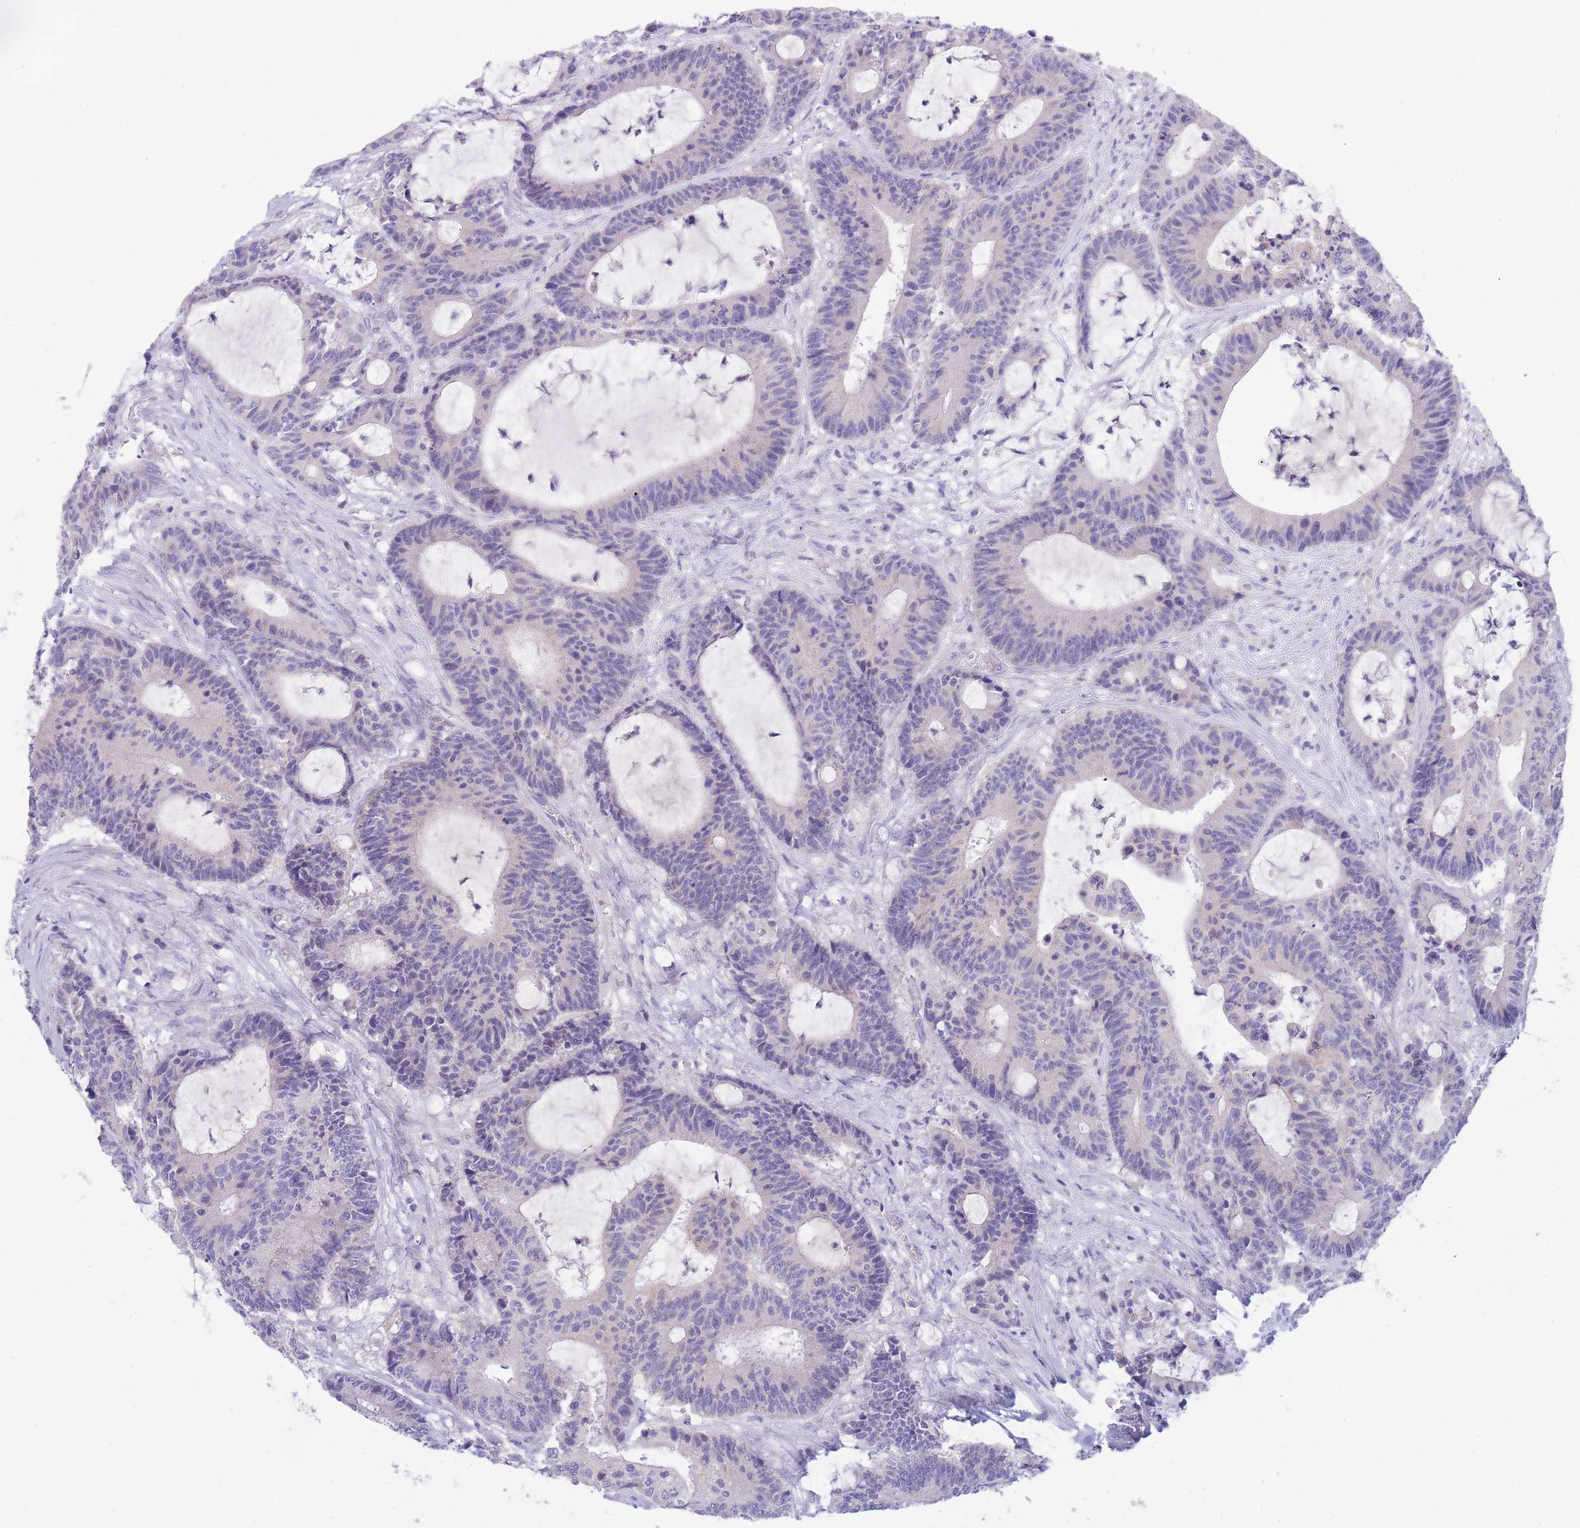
{"staining": {"intensity": "negative", "quantity": "none", "location": "none"}, "tissue": "colorectal cancer", "cell_type": "Tumor cells", "image_type": "cancer", "snomed": [{"axis": "morphology", "description": "Adenocarcinoma, NOS"}, {"axis": "topography", "description": "Colon"}], "caption": "Human colorectal cancer (adenocarcinoma) stained for a protein using immunohistochemistry (IHC) reveals no expression in tumor cells.", "gene": "PCDHB3", "patient": {"sex": "female", "age": 84}}